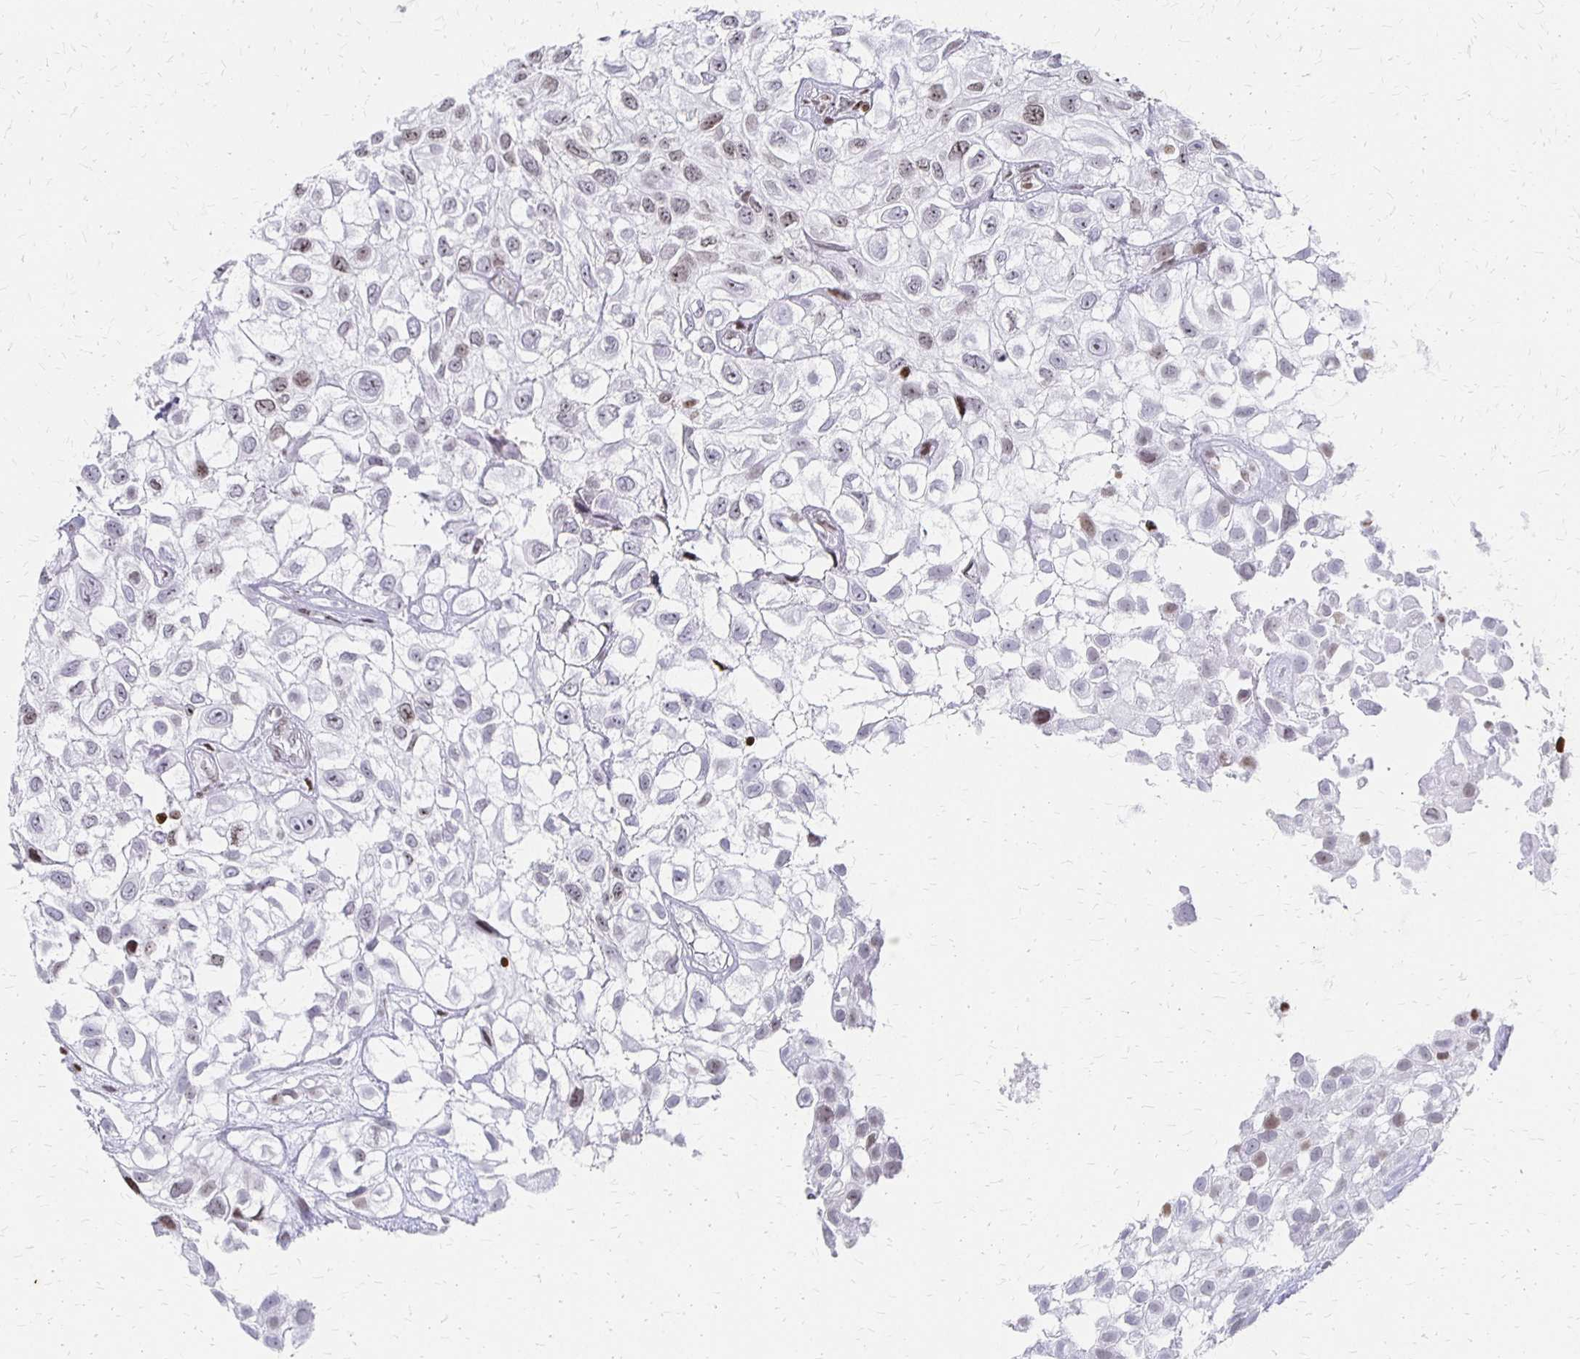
{"staining": {"intensity": "weak", "quantity": "<25%", "location": "nuclear"}, "tissue": "urothelial cancer", "cell_type": "Tumor cells", "image_type": "cancer", "snomed": [{"axis": "morphology", "description": "Urothelial carcinoma, High grade"}, {"axis": "topography", "description": "Urinary bladder"}], "caption": "High power microscopy micrograph of an immunohistochemistry (IHC) histopathology image of urothelial cancer, revealing no significant positivity in tumor cells. (Stains: DAB (3,3'-diaminobenzidine) immunohistochemistry (IHC) with hematoxylin counter stain, Microscopy: brightfield microscopy at high magnification).", "gene": "ZNF280C", "patient": {"sex": "male", "age": 56}}